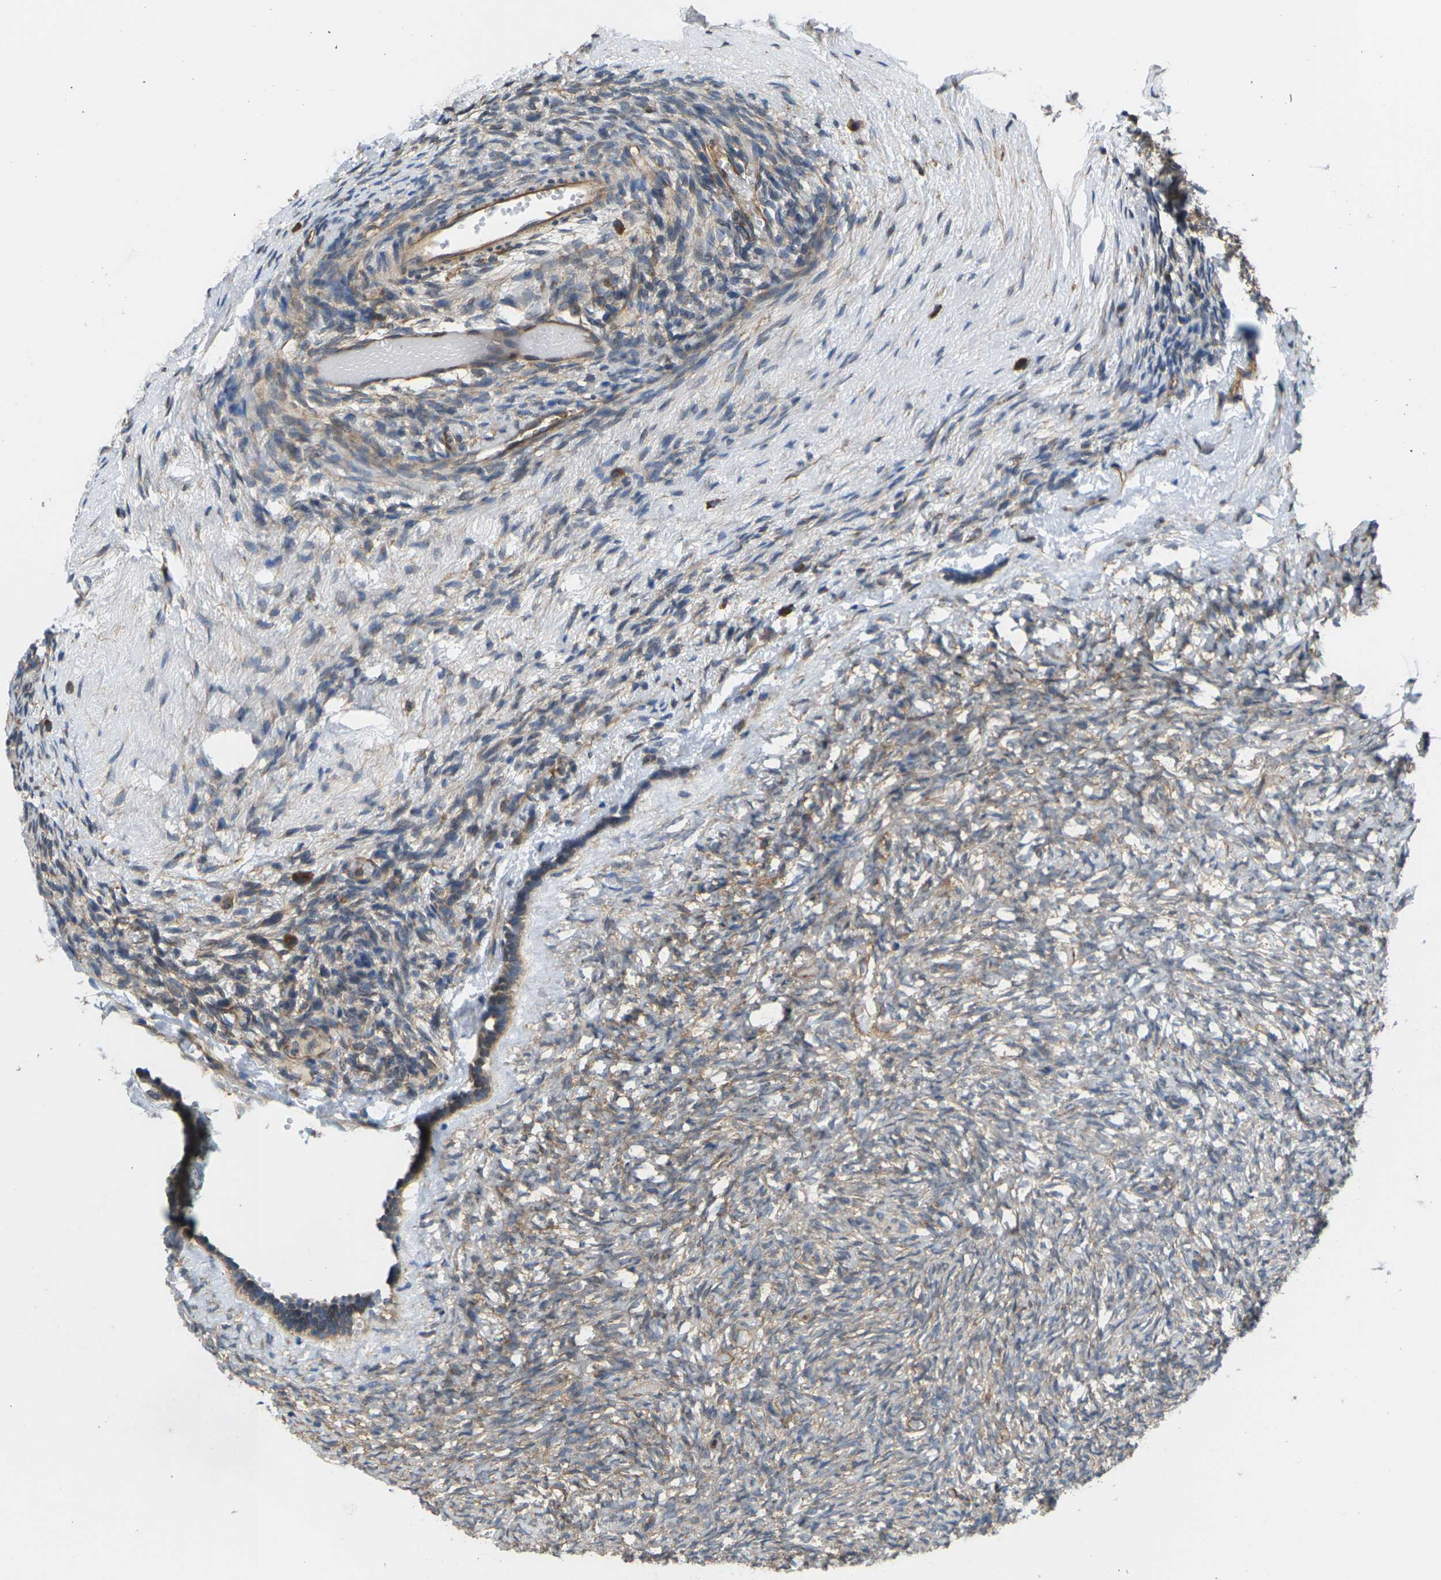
{"staining": {"intensity": "moderate", "quantity": ">75%", "location": "cytoplasmic/membranous"}, "tissue": "ovary", "cell_type": "Ovarian stroma cells", "image_type": "normal", "snomed": [{"axis": "morphology", "description": "Normal tissue, NOS"}, {"axis": "topography", "description": "Ovary"}], "caption": "A medium amount of moderate cytoplasmic/membranous staining is appreciated in about >75% of ovarian stroma cells in unremarkable ovary.", "gene": "NRAS", "patient": {"sex": "female", "age": 35}}